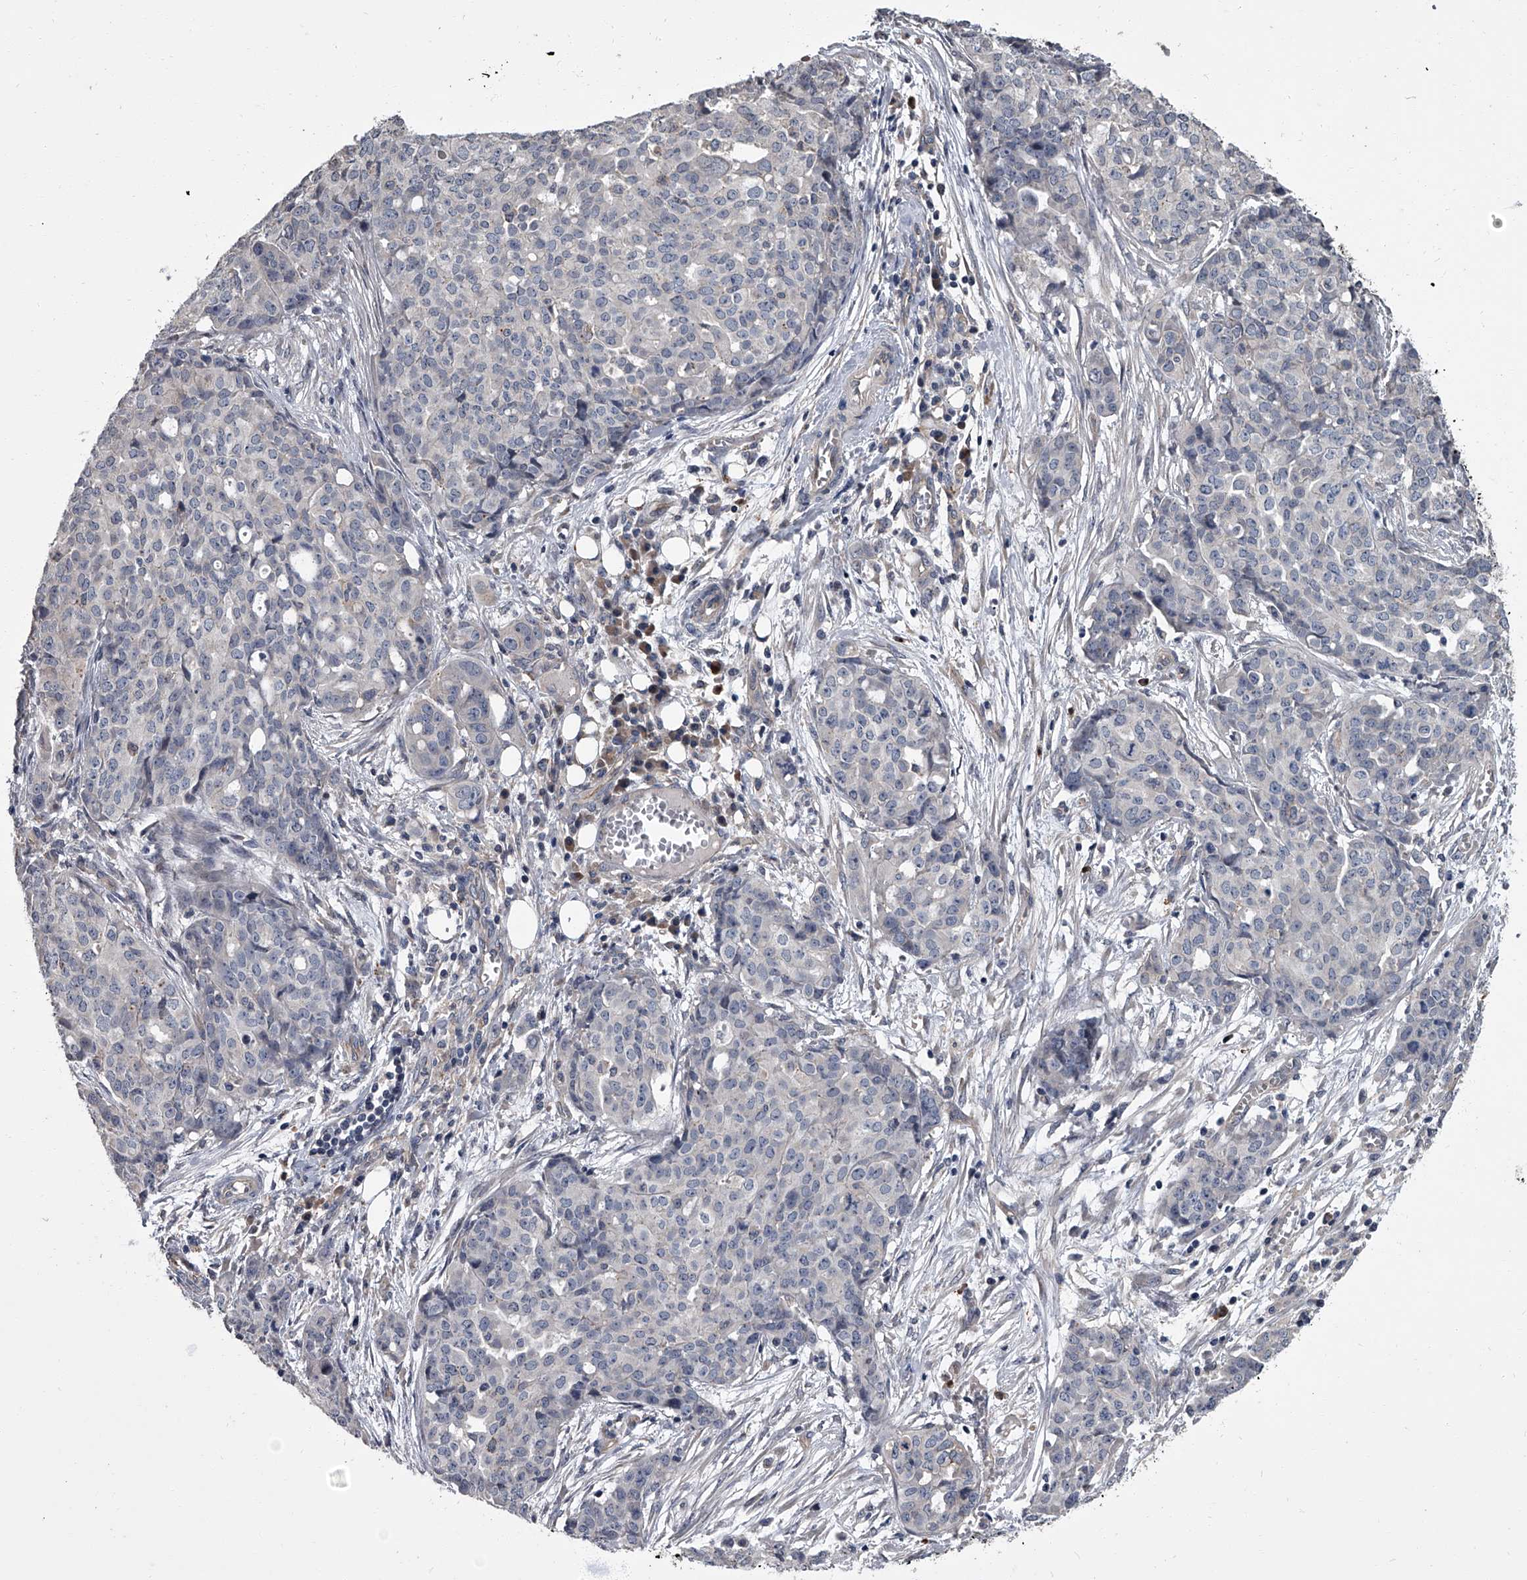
{"staining": {"intensity": "negative", "quantity": "none", "location": "none"}, "tissue": "ovarian cancer", "cell_type": "Tumor cells", "image_type": "cancer", "snomed": [{"axis": "morphology", "description": "Cystadenocarcinoma, serous, NOS"}, {"axis": "topography", "description": "Soft tissue"}, {"axis": "topography", "description": "Ovary"}], "caption": "Immunohistochemistry (IHC) micrograph of neoplastic tissue: human ovarian cancer stained with DAB (3,3'-diaminobenzidine) shows no significant protein staining in tumor cells.", "gene": "SIRT4", "patient": {"sex": "female", "age": 57}}